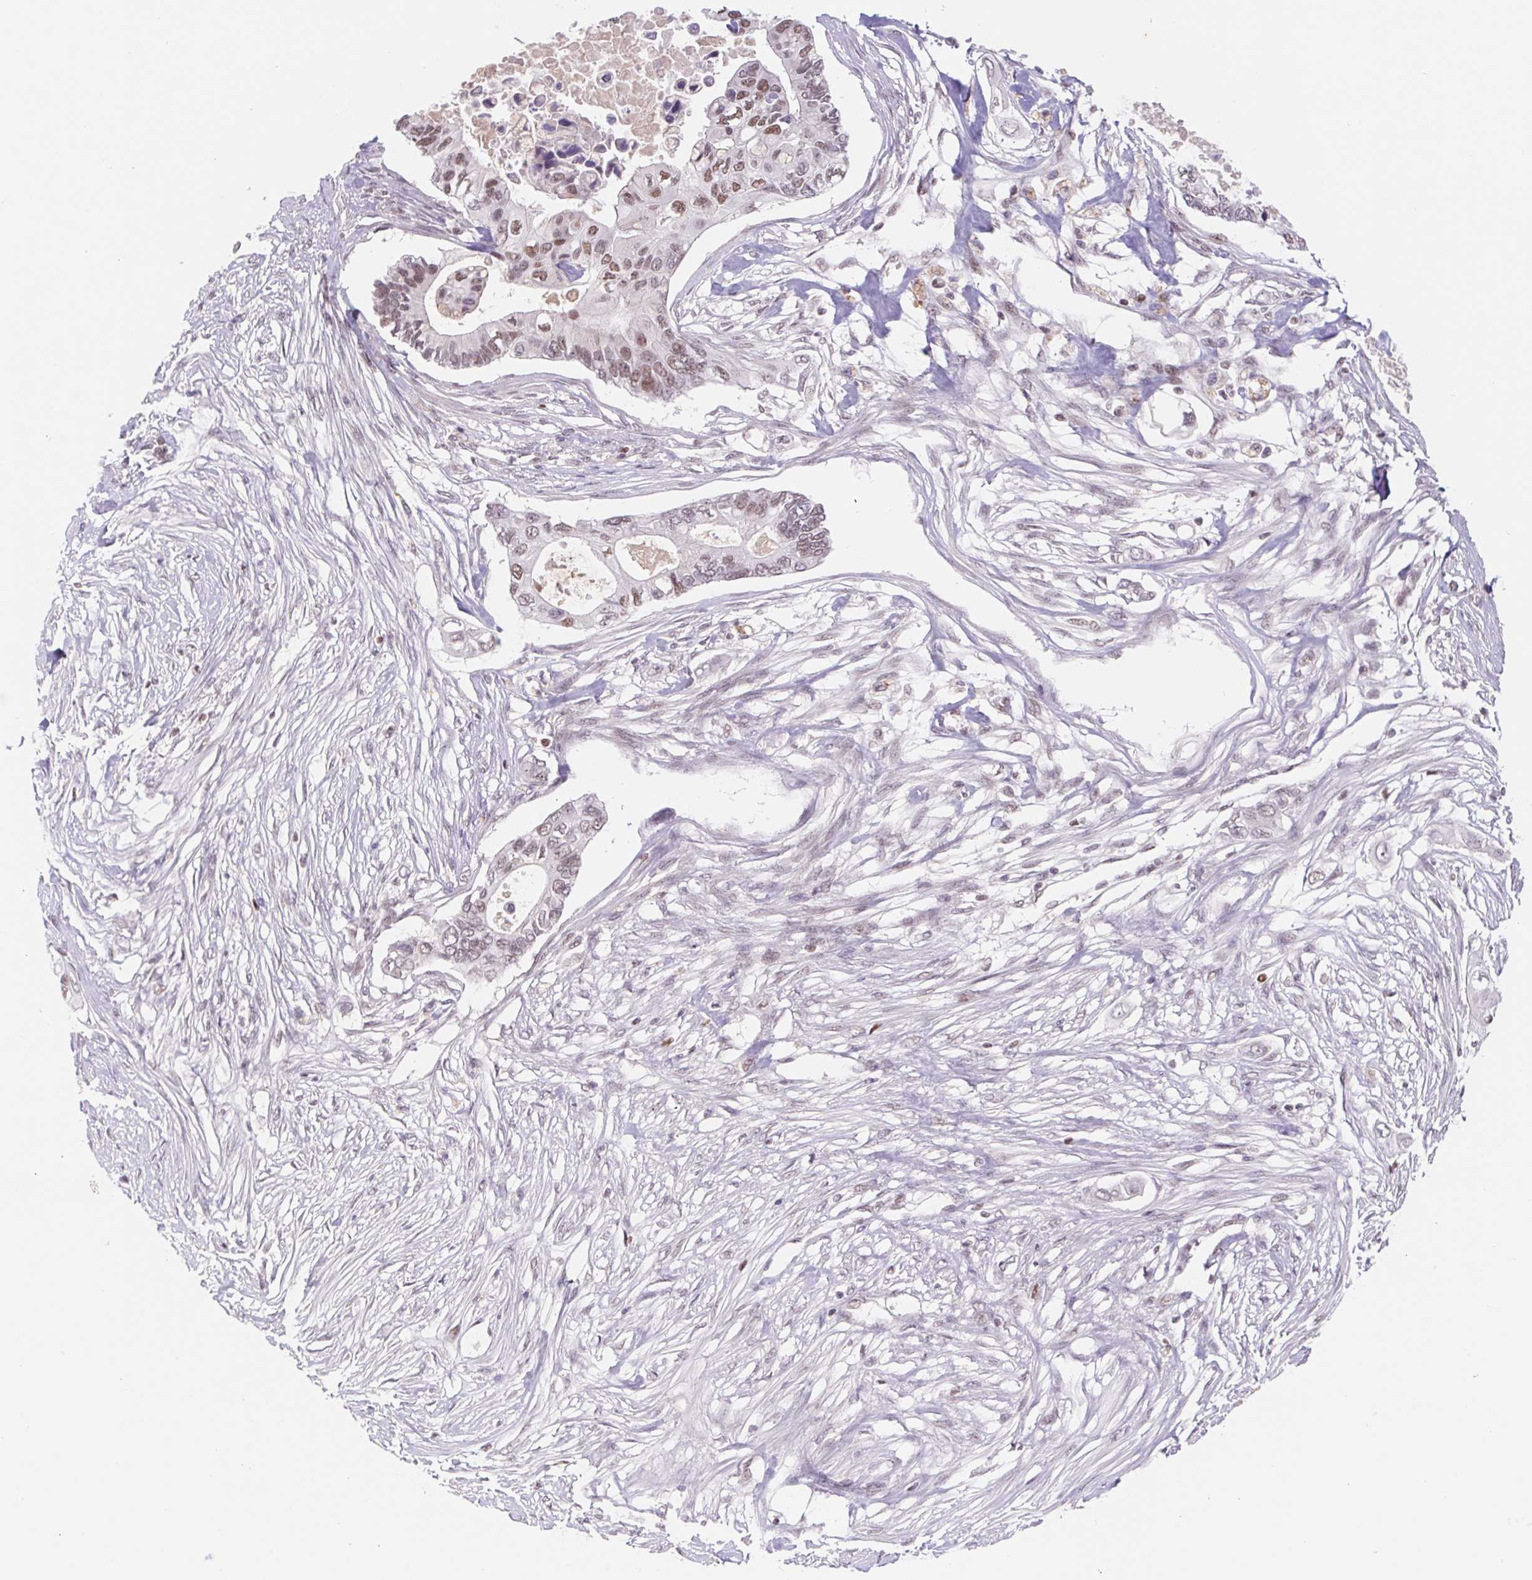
{"staining": {"intensity": "moderate", "quantity": ">75%", "location": "nuclear"}, "tissue": "pancreatic cancer", "cell_type": "Tumor cells", "image_type": "cancer", "snomed": [{"axis": "morphology", "description": "Adenocarcinoma, NOS"}, {"axis": "topography", "description": "Pancreas"}], "caption": "Pancreatic adenocarcinoma tissue exhibits moderate nuclear positivity in approximately >75% of tumor cells, visualized by immunohistochemistry.", "gene": "TRERF1", "patient": {"sex": "female", "age": 63}}